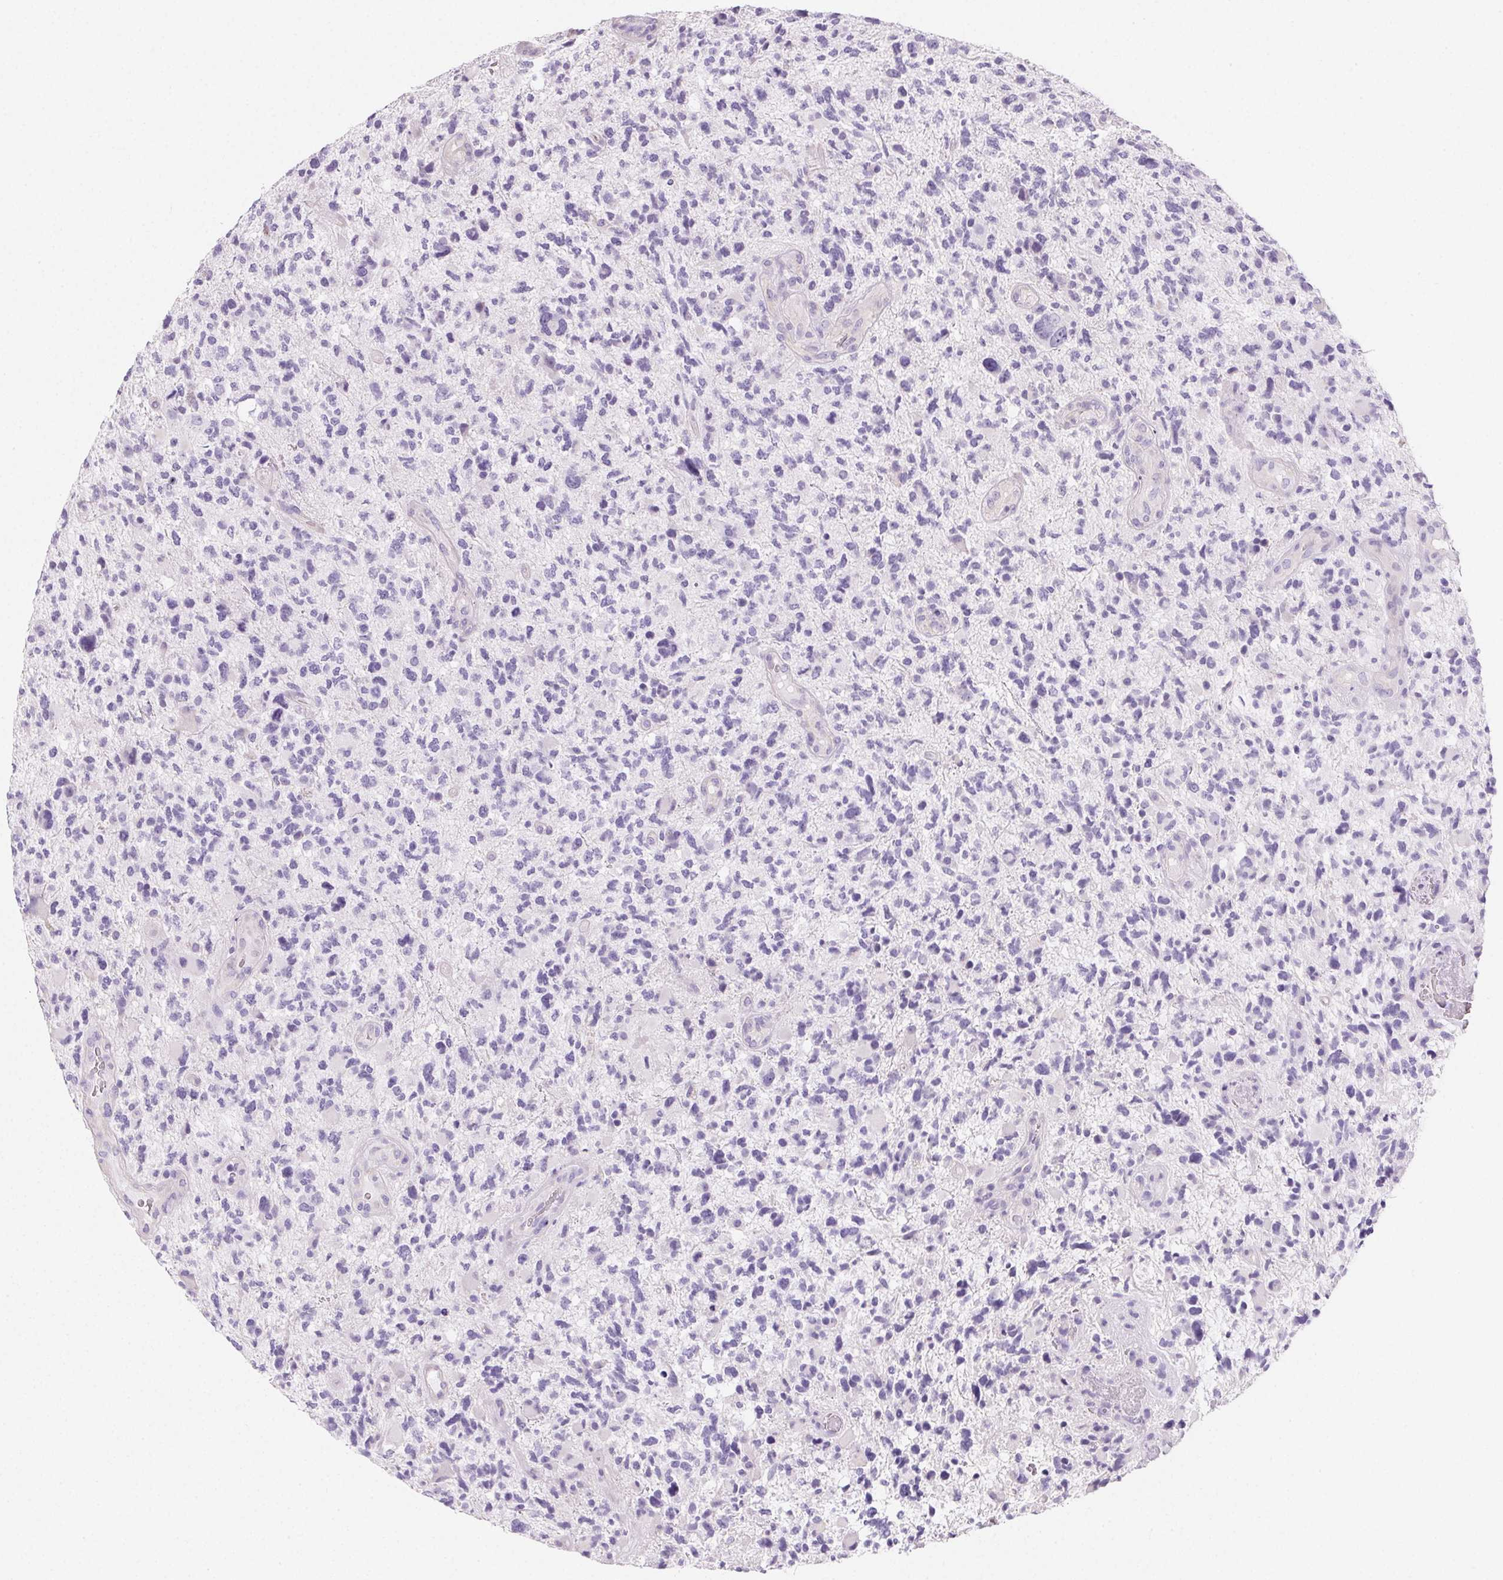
{"staining": {"intensity": "negative", "quantity": "none", "location": "none"}, "tissue": "glioma", "cell_type": "Tumor cells", "image_type": "cancer", "snomed": [{"axis": "morphology", "description": "Glioma, malignant, High grade"}, {"axis": "topography", "description": "Brain"}], "caption": "This is a histopathology image of immunohistochemistry staining of malignant glioma (high-grade), which shows no expression in tumor cells.", "gene": "PRSS3", "patient": {"sex": "female", "age": 71}}